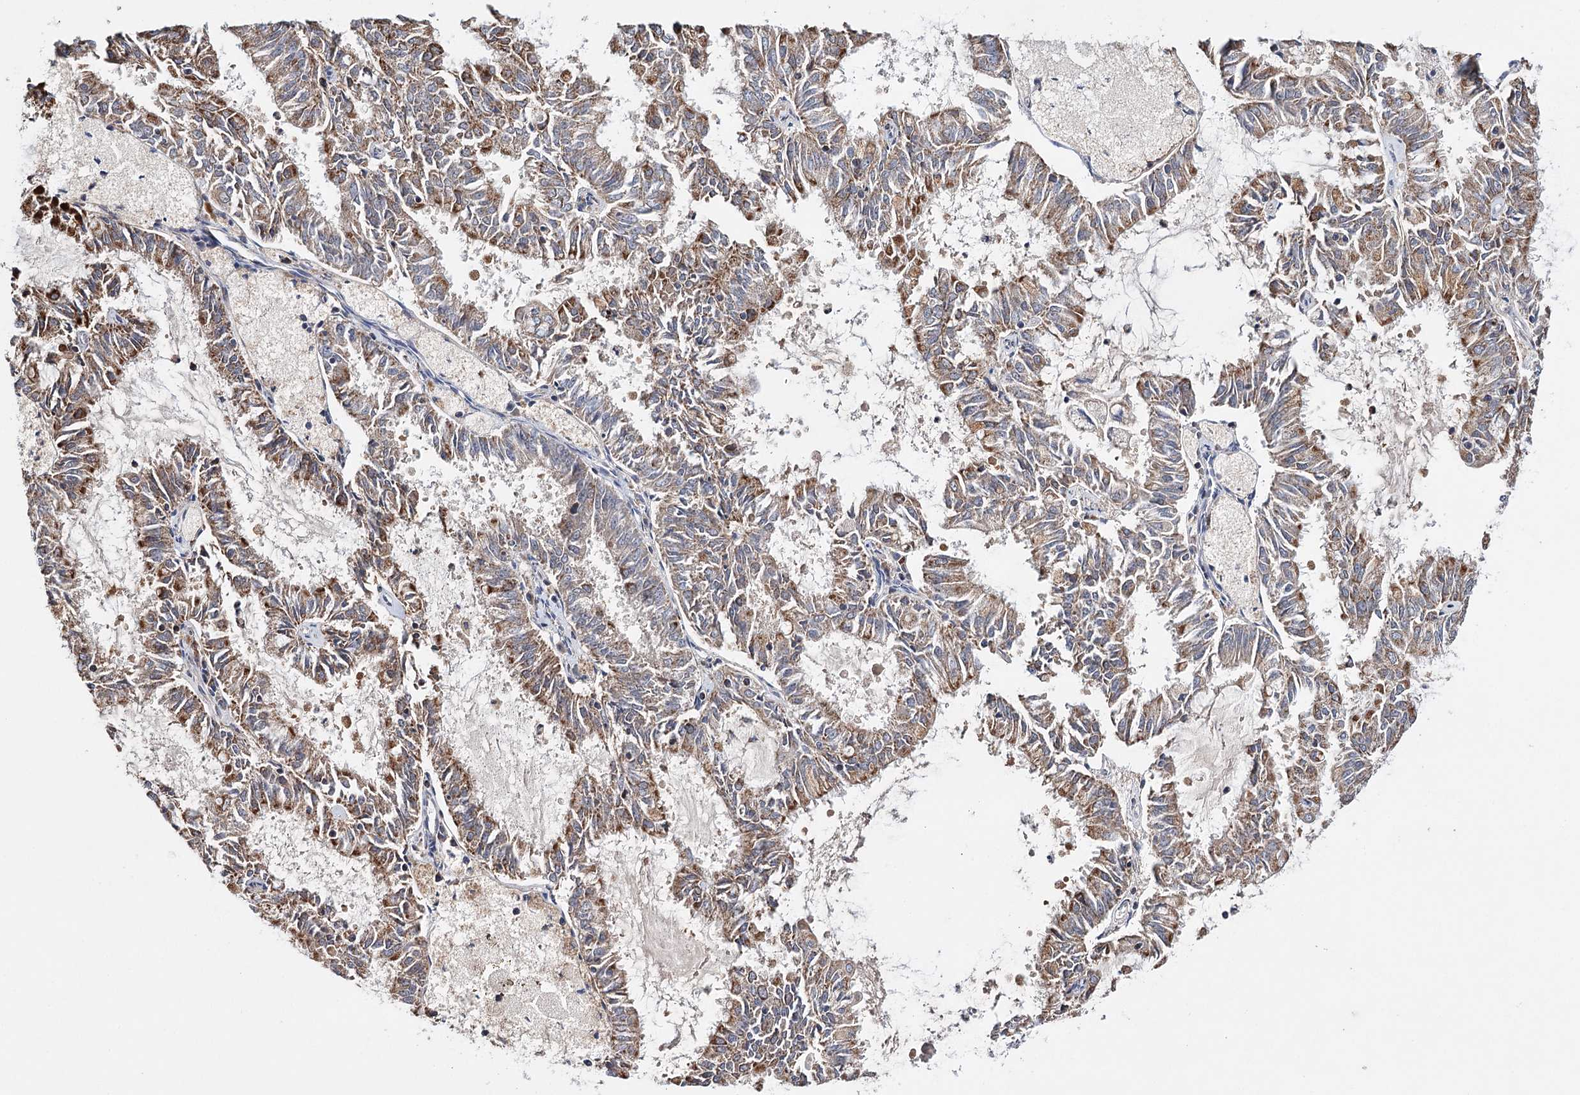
{"staining": {"intensity": "moderate", "quantity": ">75%", "location": "cytoplasmic/membranous"}, "tissue": "endometrial cancer", "cell_type": "Tumor cells", "image_type": "cancer", "snomed": [{"axis": "morphology", "description": "Adenocarcinoma, NOS"}, {"axis": "topography", "description": "Endometrium"}], "caption": "The photomicrograph exhibits immunohistochemical staining of adenocarcinoma (endometrial). There is moderate cytoplasmic/membranous positivity is seen in about >75% of tumor cells.", "gene": "CFAP46", "patient": {"sex": "female", "age": 57}}